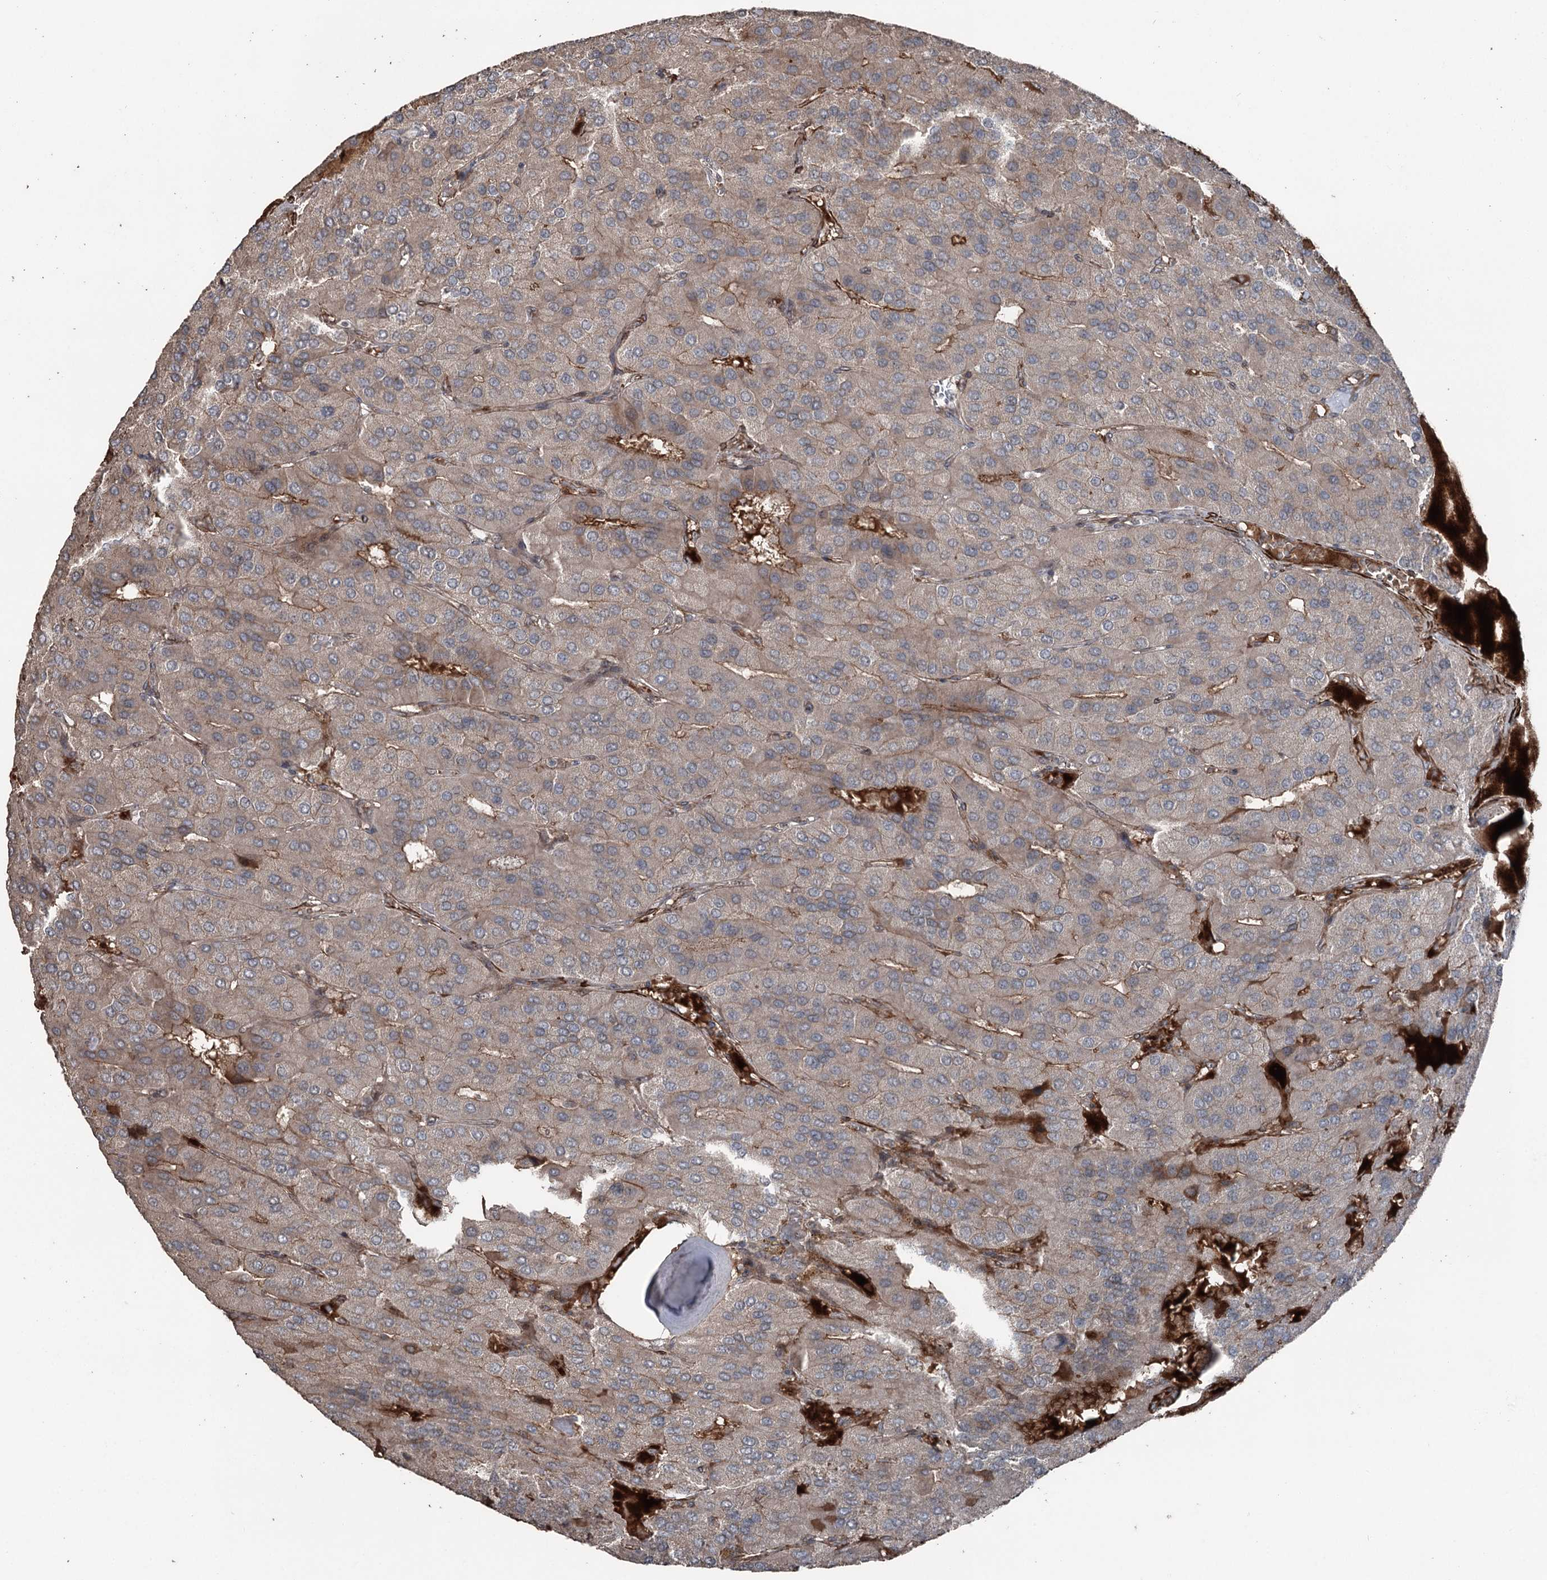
{"staining": {"intensity": "weak", "quantity": "25%-75%", "location": "cytoplasmic/membranous"}, "tissue": "parathyroid gland", "cell_type": "Glandular cells", "image_type": "normal", "snomed": [{"axis": "morphology", "description": "Normal tissue, NOS"}, {"axis": "morphology", "description": "Adenoma, NOS"}, {"axis": "topography", "description": "Parathyroid gland"}], "caption": "About 25%-75% of glandular cells in benign human parathyroid gland demonstrate weak cytoplasmic/membranous protein staining as visualized by brown immunohistochemical staining.", "gene": "CCDC82", "patient": {"sex": "female", "age": 86}}